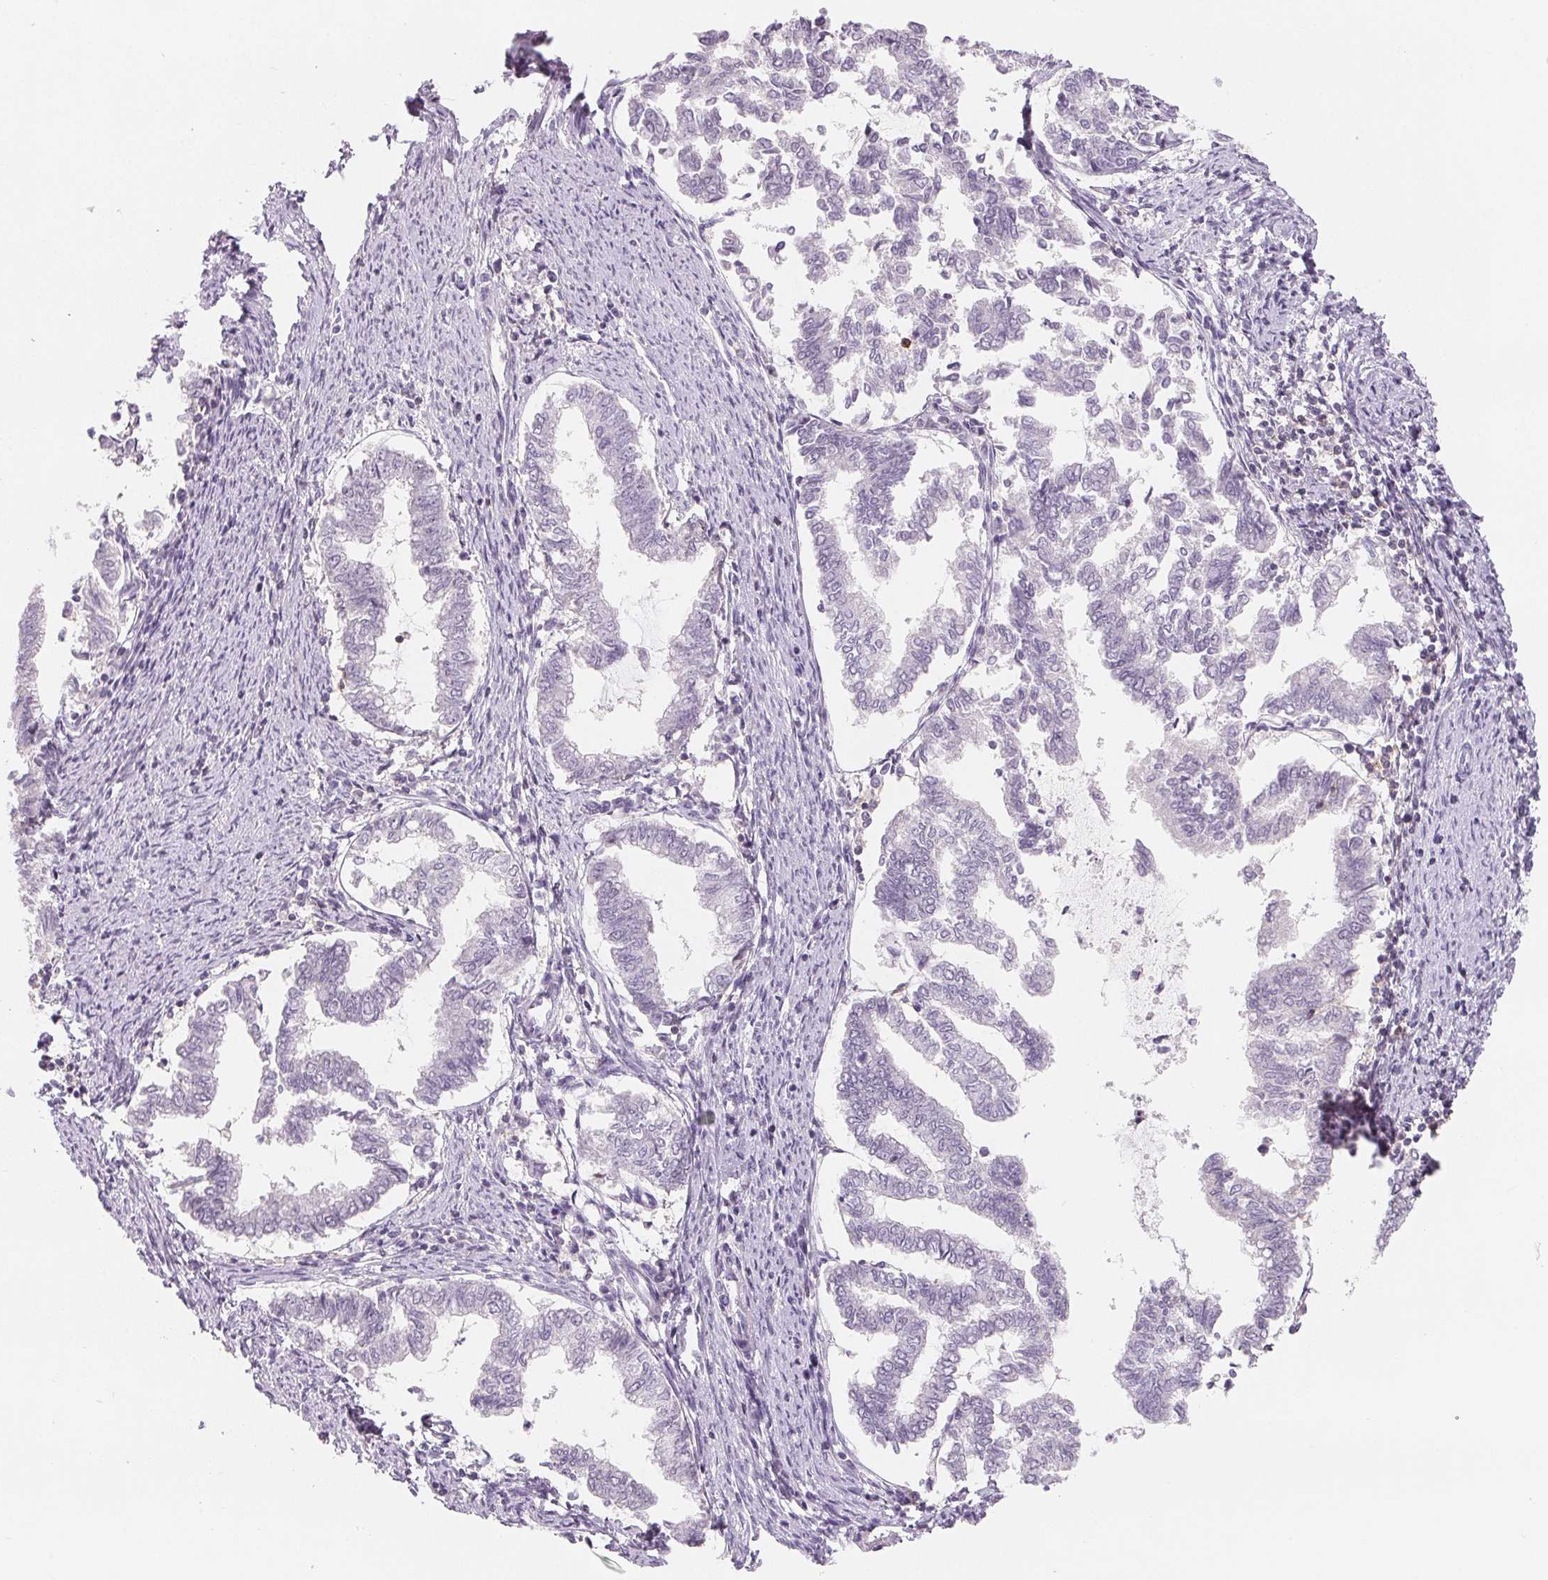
{"staining": {"intensity": "negative", "quantity": "none", "location": "none"}, "tissue": "endometrial cancer", "cell_type": "Tumor cells", "image_type": "cancer", "snomed": [{"axis": "morphology", "description": "Adenocarcinoma, NOS"}, {"axis": "topography", "description": "Endometrium"}], "caption": "The micrograph exhibits no staining of tumor cells in endometrial cancer (adenocarcinoma).", "gene": "CD69", "patient": {"sex": "female", "age": 79}}